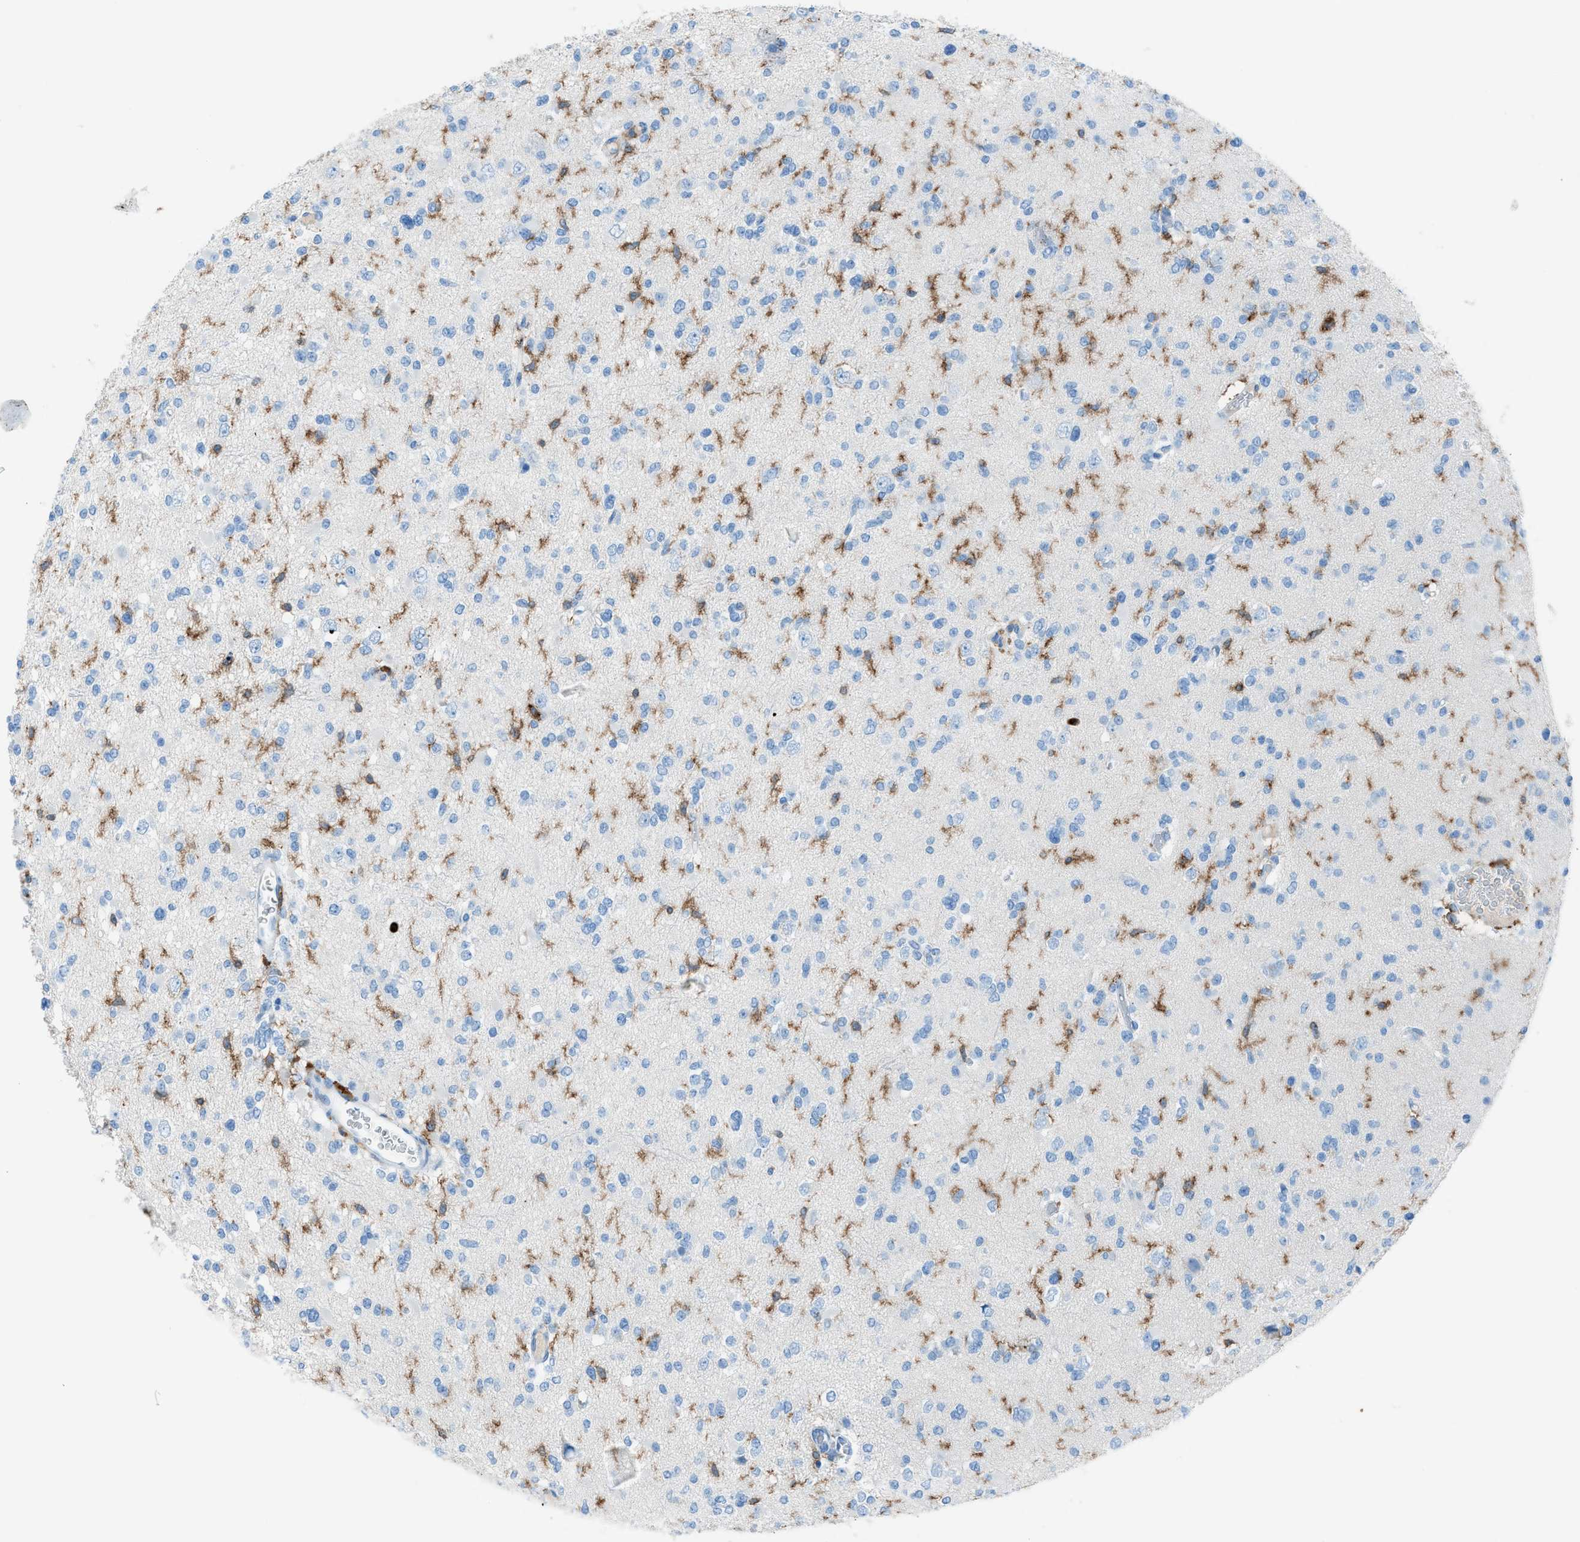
{"staining": {"intensity": "moderate", "quantity": "<25%", "location": "cytoplasmic/membranous"}, "tissue": "glioma", "cell_type": "Tumor cells", "image_type": "cancer", "snomed": [{"axis": "morphology", "description": "Glioma, malignant, Low grade"}, {"axis": "topography", "description": "Brain"}], "caption": "A micrograph of glioma stained for a protein displays moderate cytoplasmic/membranous brown staining in tumor cells.", "gene": "ITGB2", "patient": {"sex": "female", "age": 22}}